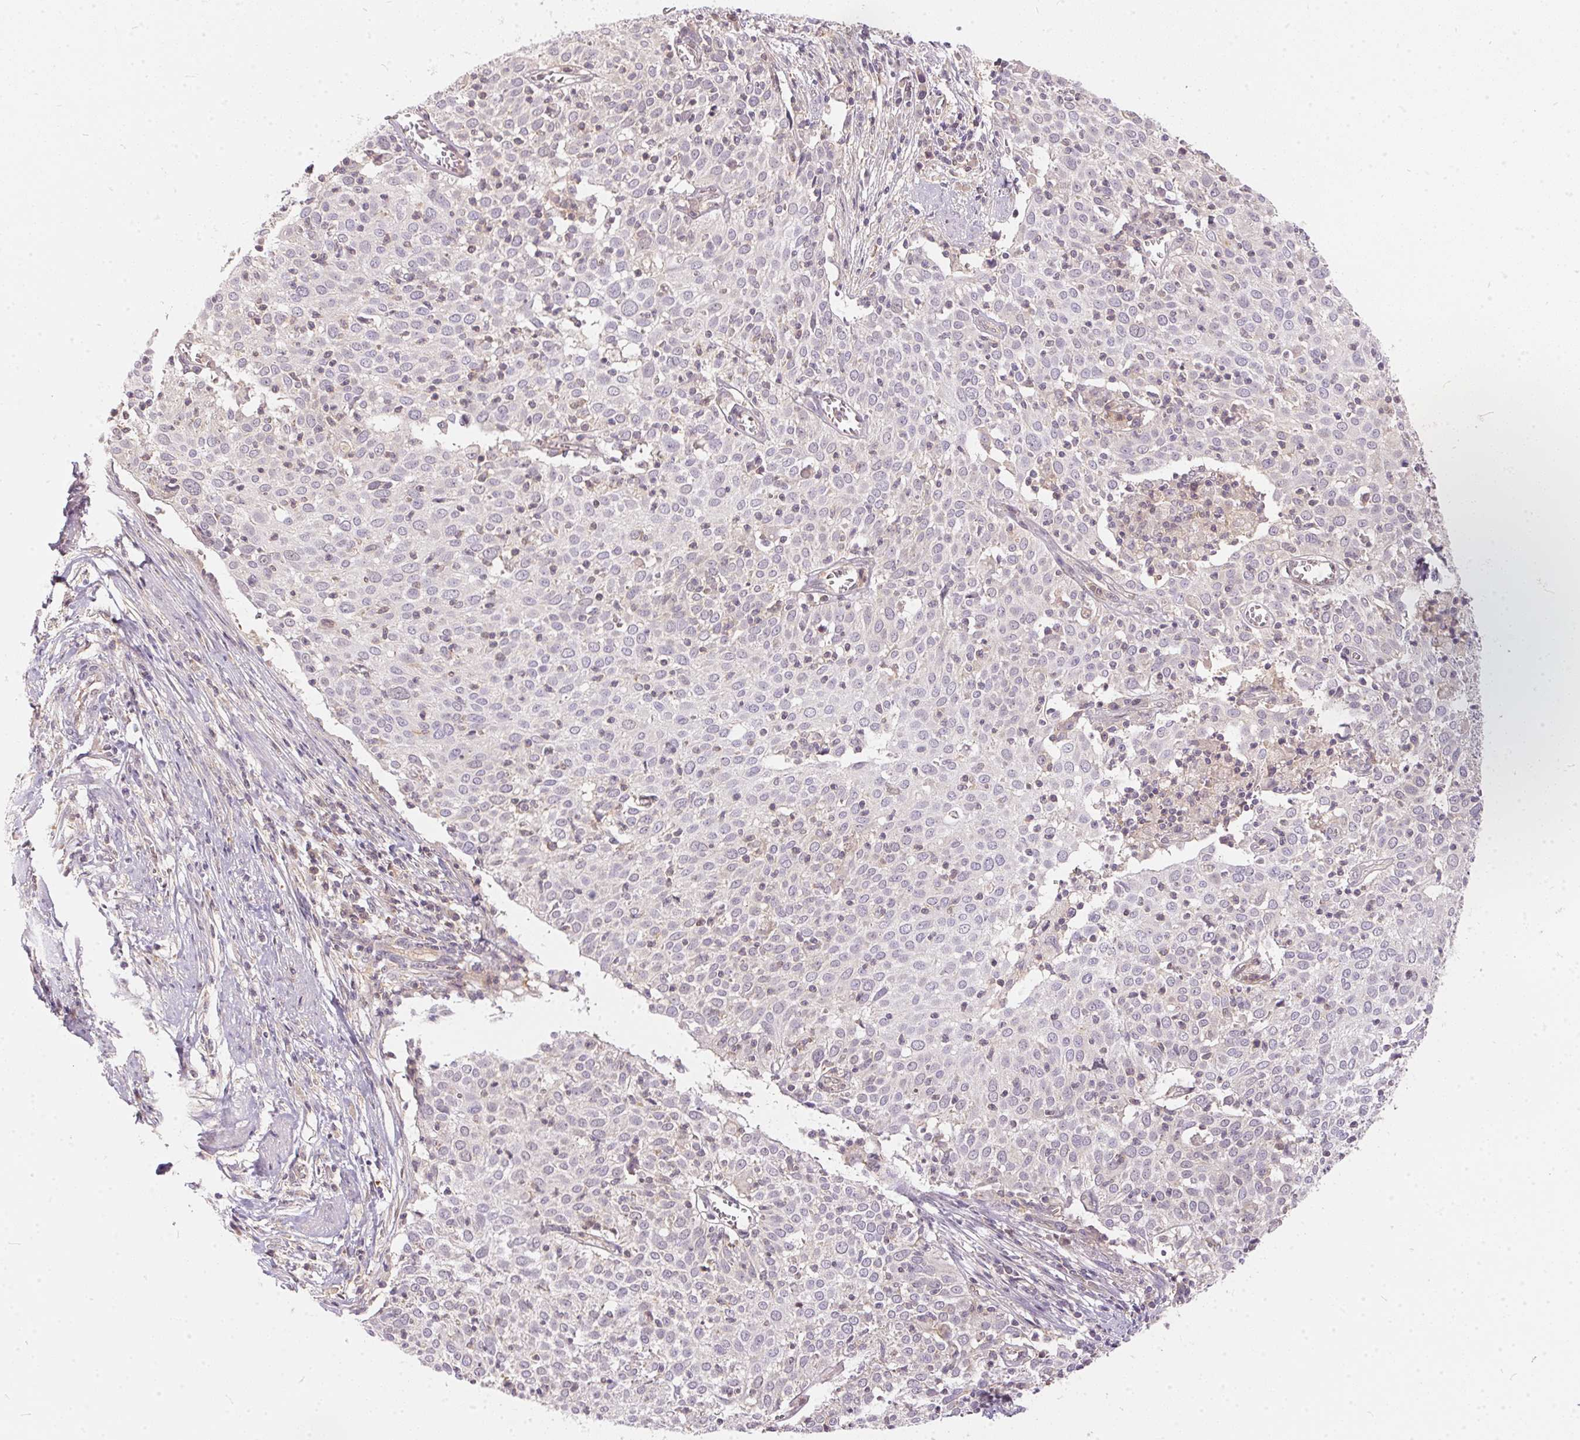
{"staining": {"intensity": "negative", "quantity": "none", "location": "none"}, "tissue": "cervical cancer", "cell_type": "Tumor cells", "image_type": "cancer", "snomed": [{"axis": "morphology", "description": "Squamous cell carcinoma, NOS"}, {"axis": "topography", "description": "Cervix"}], "caption": "The immunohistochemistry (IHC) histopathology image has no significant staining in tumor cells of cervical cancer (squamous cell carcinoma) tissue.", "gene": "BLMH", "patient": {"sex": "female", "age": 39}}